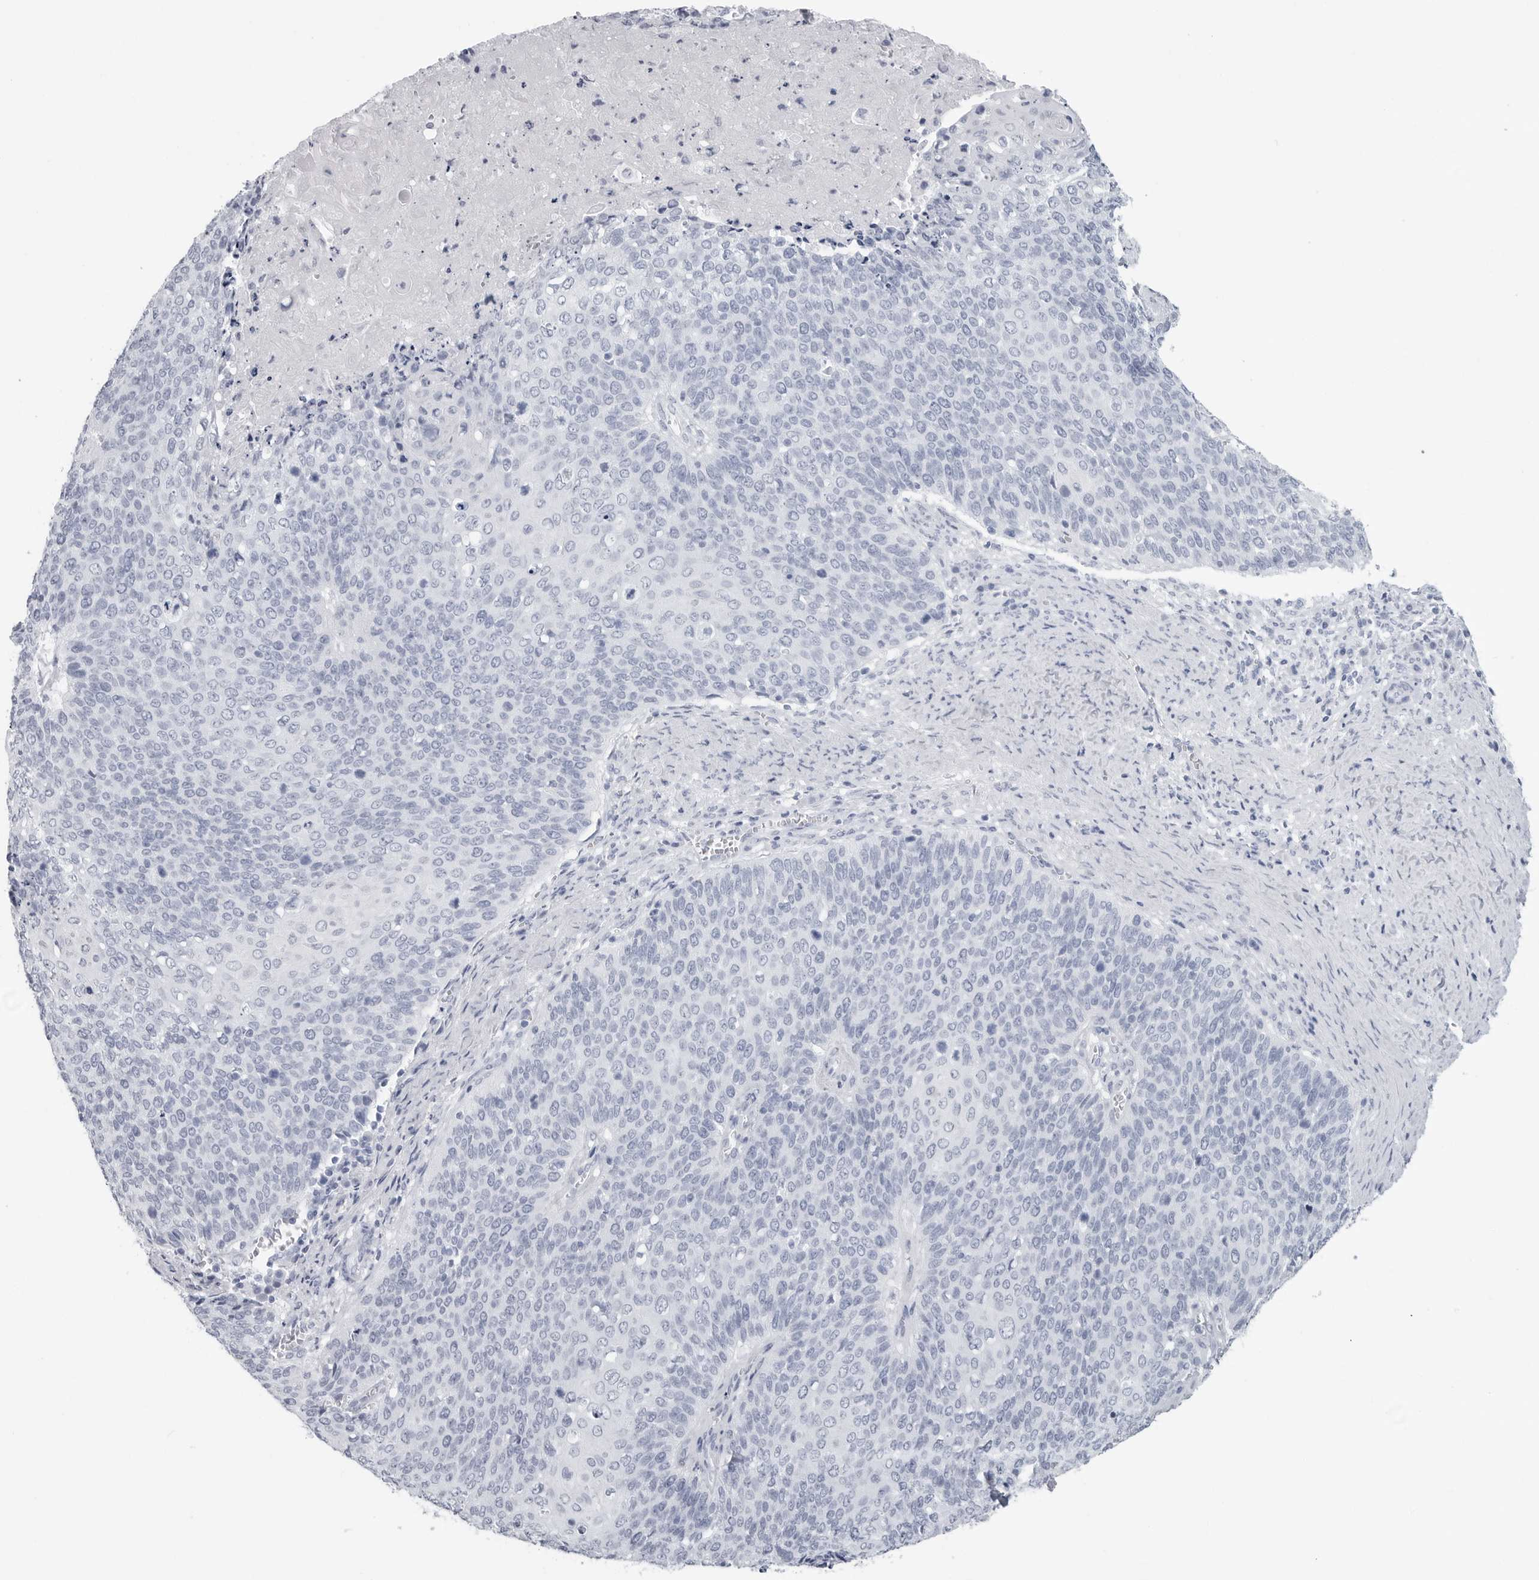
{"staining": {"intensity": "negative", "quantity": "none", "location": "none"}, "tissue": "cervical cancer", "cell_type": "Tumor cells", "image_type": "cancer", "snomed": [{"axis": "morphology", "description": "Squamous cell carcinoma, NOS"}, {"axis": "topography", "description": "Cervix"}], "caption": "A micrograph of squamous cell carcinoma (cervical) stained for a protein shows no brown staining in tumor cells.", "gene": "CSH1", "patient": {"sex": "female", "age": 39}}